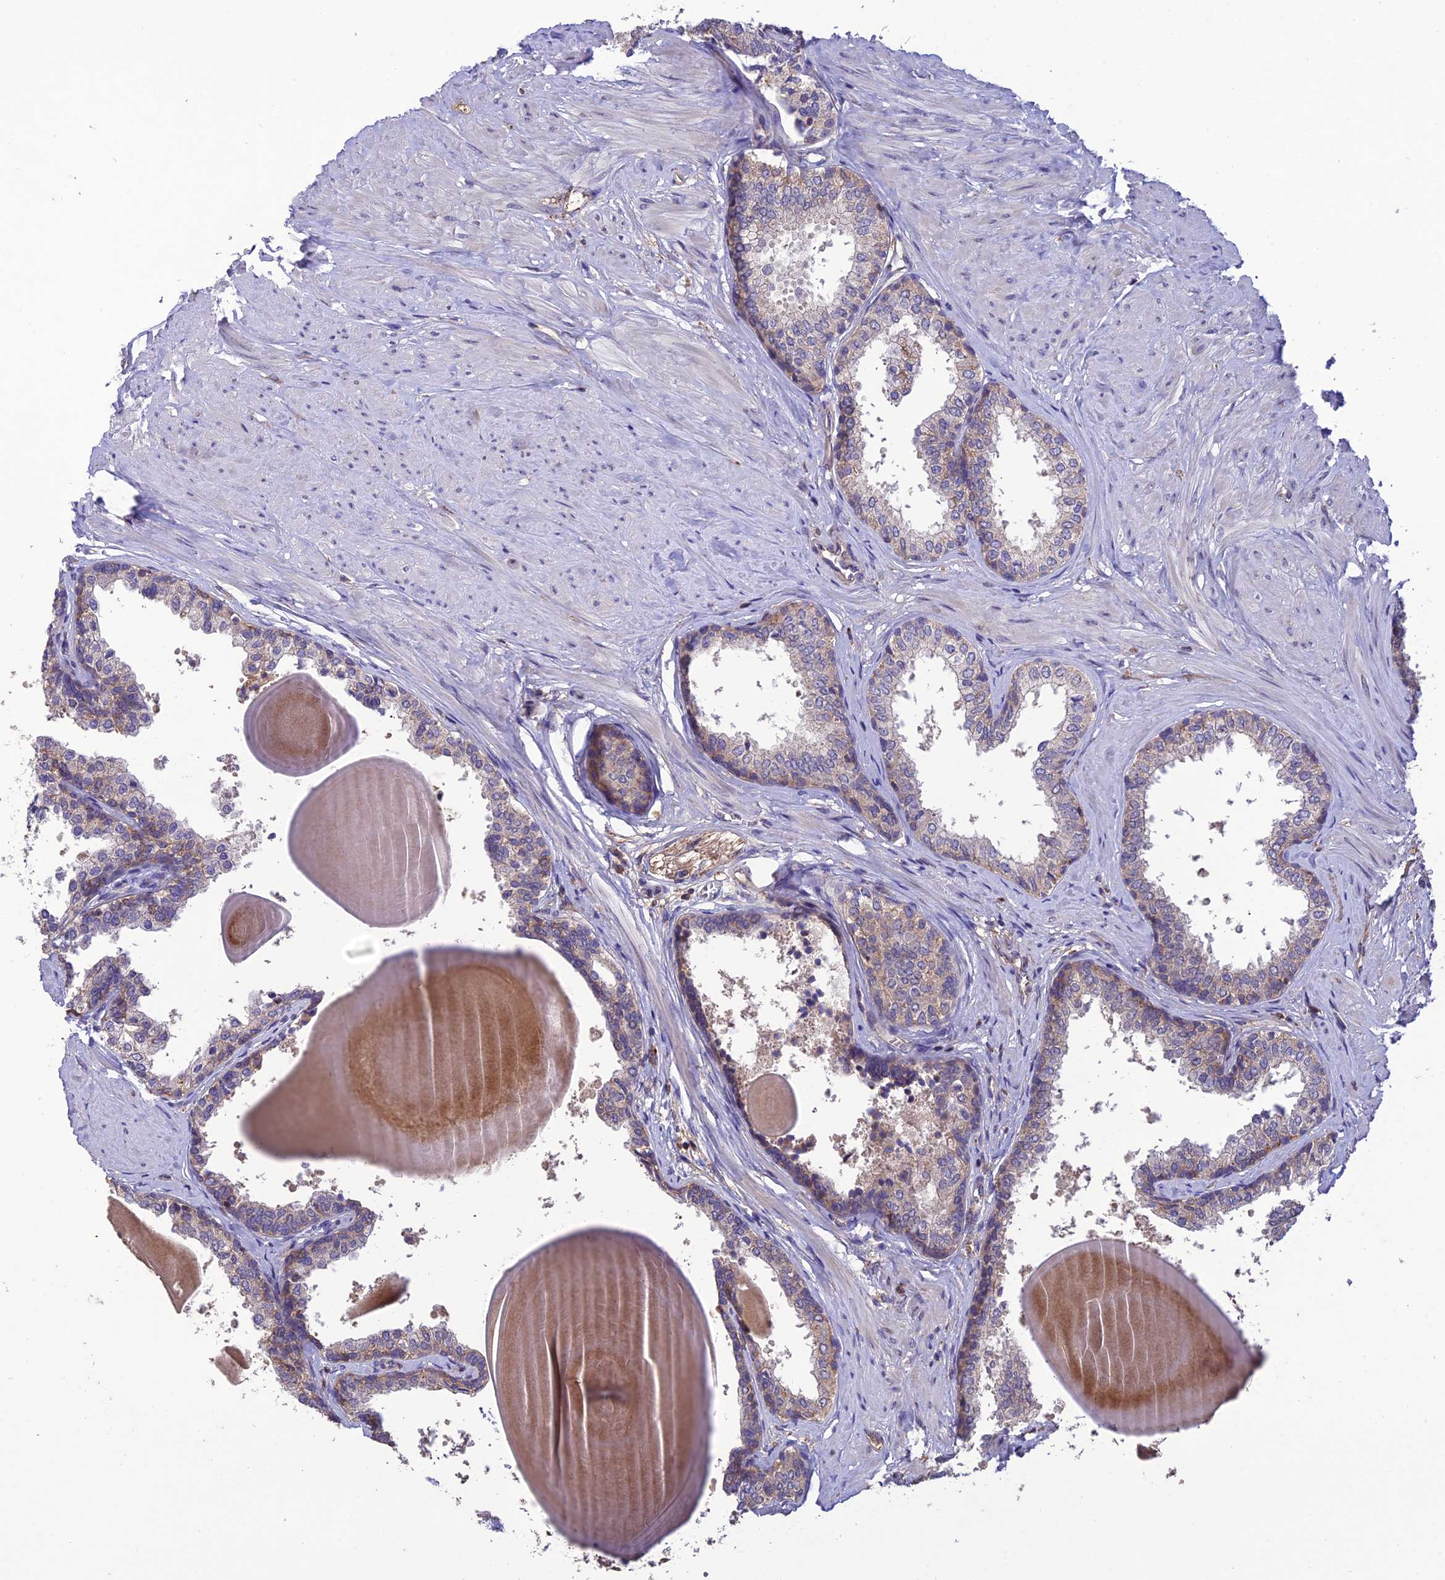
{"staining": {"intensity": "moderate", "quantity": "25%-75%", "location": "cytoplasmic/membranous"}, "tissue": "prostate", "cell_type": "Glandular cells", "image_type": "normal", "snomed": [{"axis": "morphology", "description": "Normal tissue, NOS"}, {"axis": "topography", "description": "Prostate"}], "caption": "Immunohistochemistry staining of normal prostate, which exhibits medium levels of moderate cytoplasmic/membranous positivity in approximately 25%-75% of glandular cells indicating moderate cytoplasmic/membranous protein staining. The staining was performed using DAB (3,3'-diaminobenzidine) (brown) for protein detection and nuclei were counterstained in hematoxylin (blue).", "gene": "MIOS", "patient": {"sex": "male", "age": 48}}